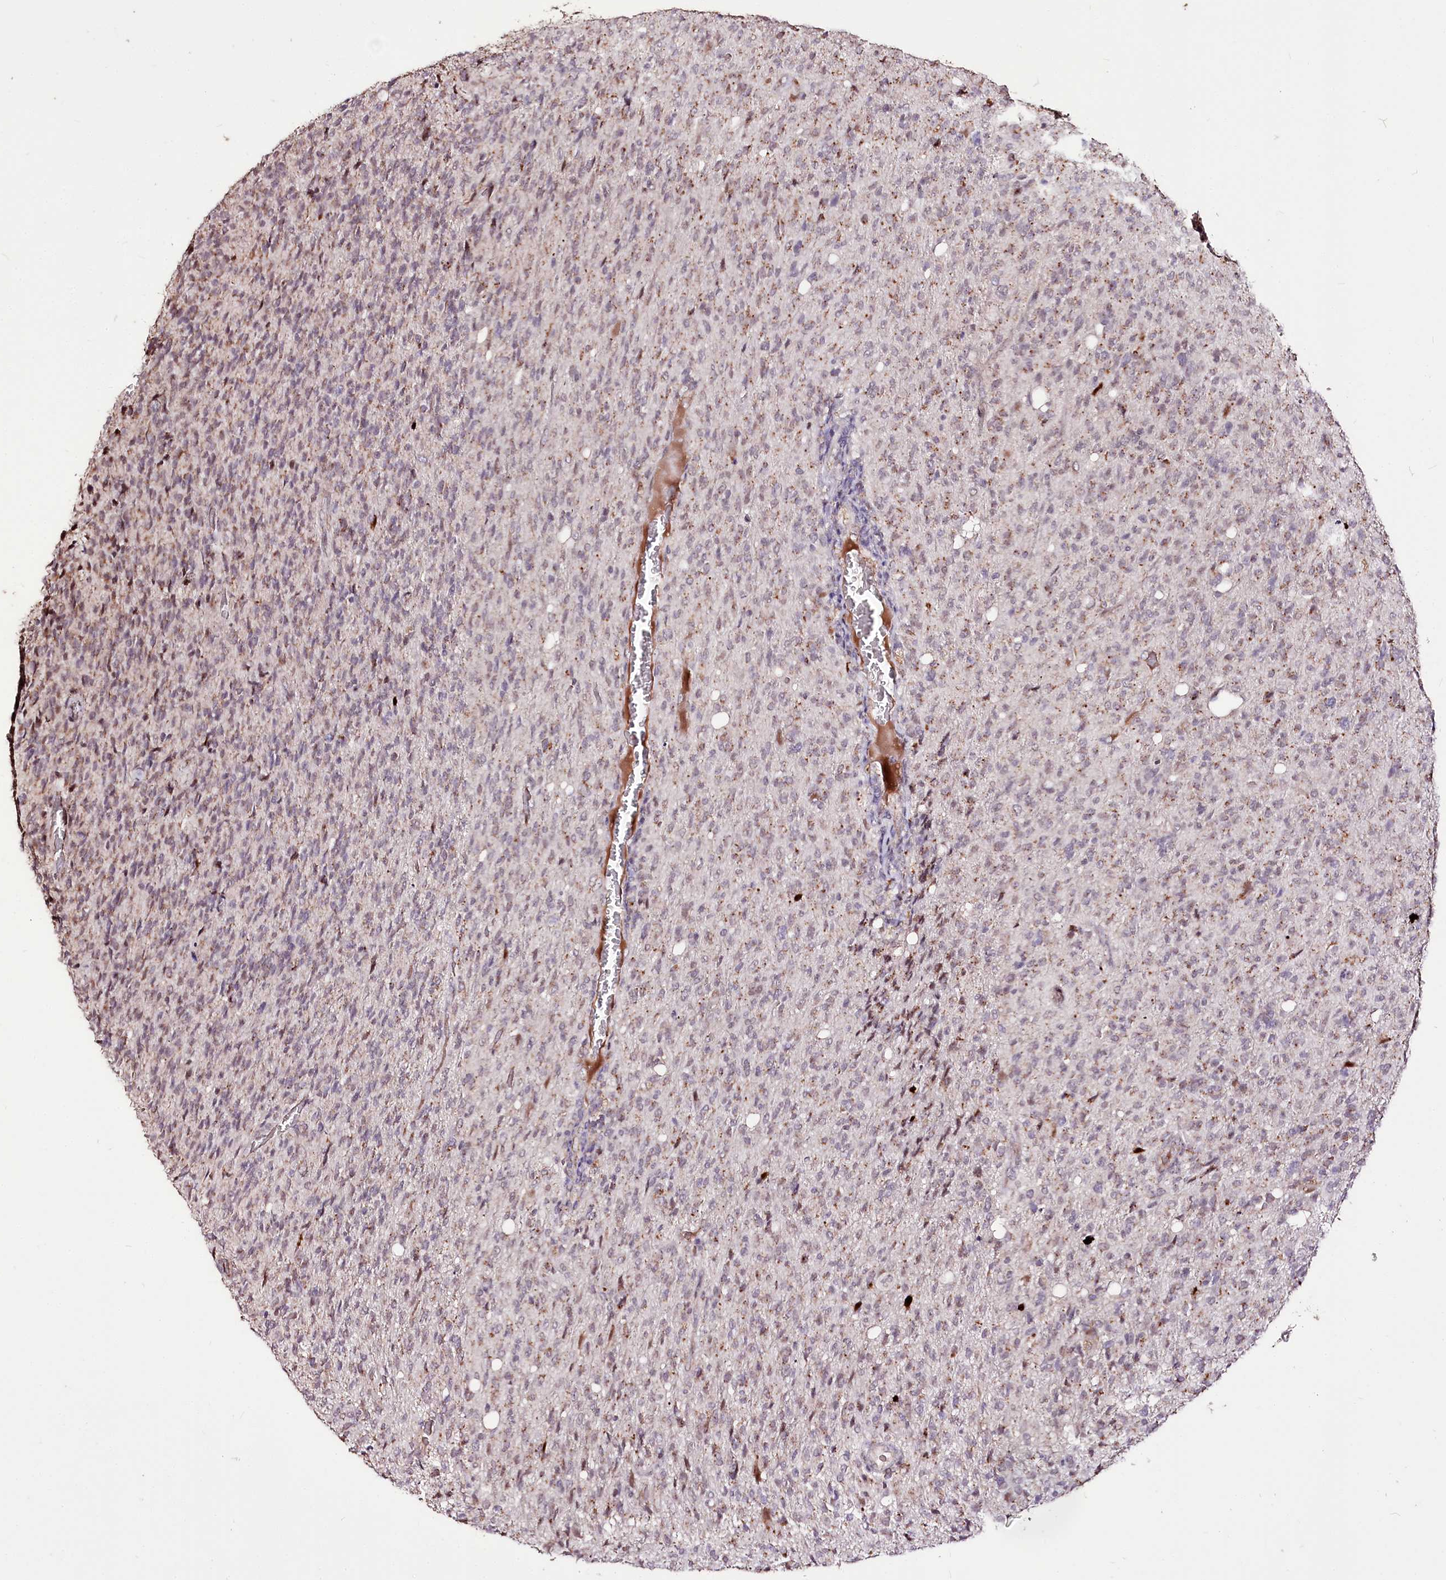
{"staining": {"intensity": "negative", "quantity": "none", "location": "none"}, "tissue": "glioma", "cell_type": "Tumor cells", "image_type": "cancer", "snomed": [{"axis": "morphology", "description": "Glioma, malignant, High grade"}, {"axis": "topography", "description": "Brain"}], "caption": "Immunohistochemical staining of glioma displays no significant staining in tumor cells.", "gene": "CARD19", "patient": {"sex": "female", "age": 57}}